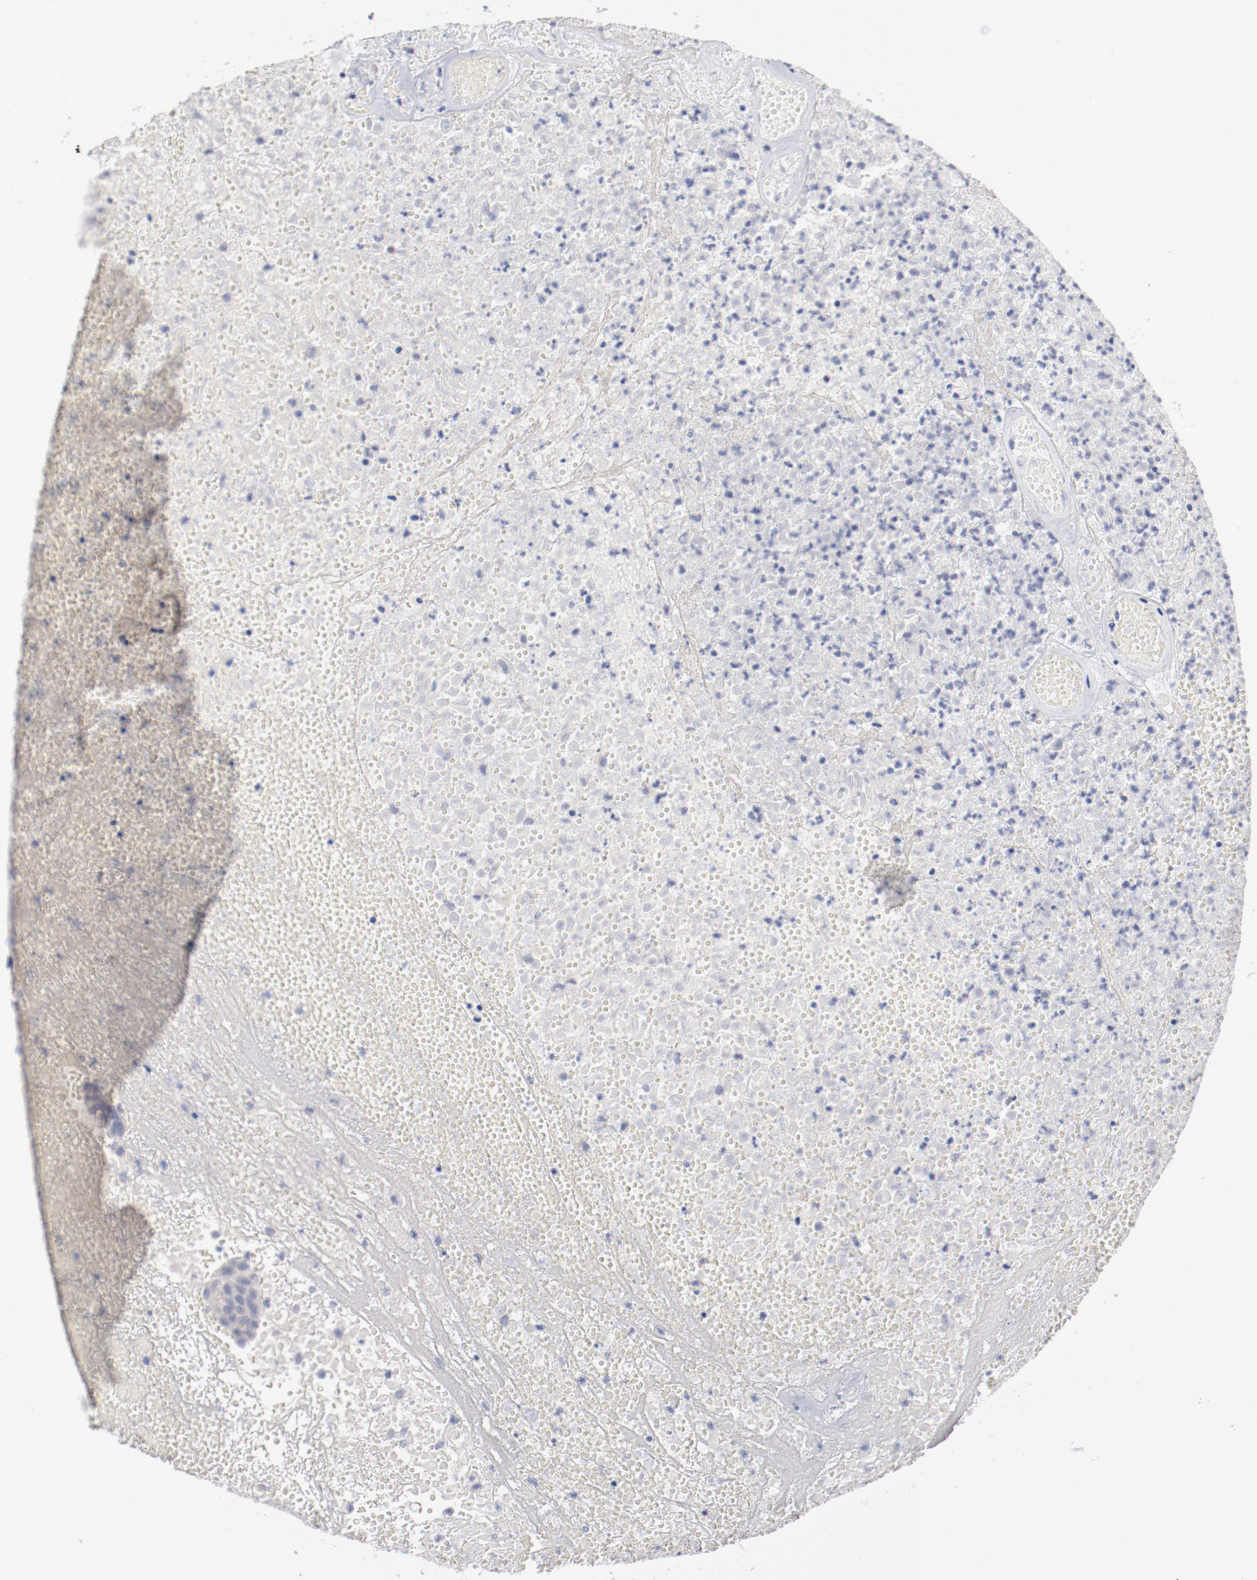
{"staining": {"intensity": "negative", "quantity": "none", "location": "none"}, "tissue": "urothelial cancer", "cell_type": "Tumor cells", "image_type": "cancer", "snomed": [{"axis": "morphology", "description": "Urothelial carcinoma, High grade"}, {"axis": "topography", "description": "Urinary bladder"}], "caption": "An immunohistochemistry (IHC) image of high-grade urothelial carcinoma is shown. There is no staining in tumor cells of high-grade urothelial carcinoma. (Immunohistochemistry (ihc), brightfield microscopy, high magnification).", "gene": "SH3BGR", "patient": {"sex": "male", "age": 66}}